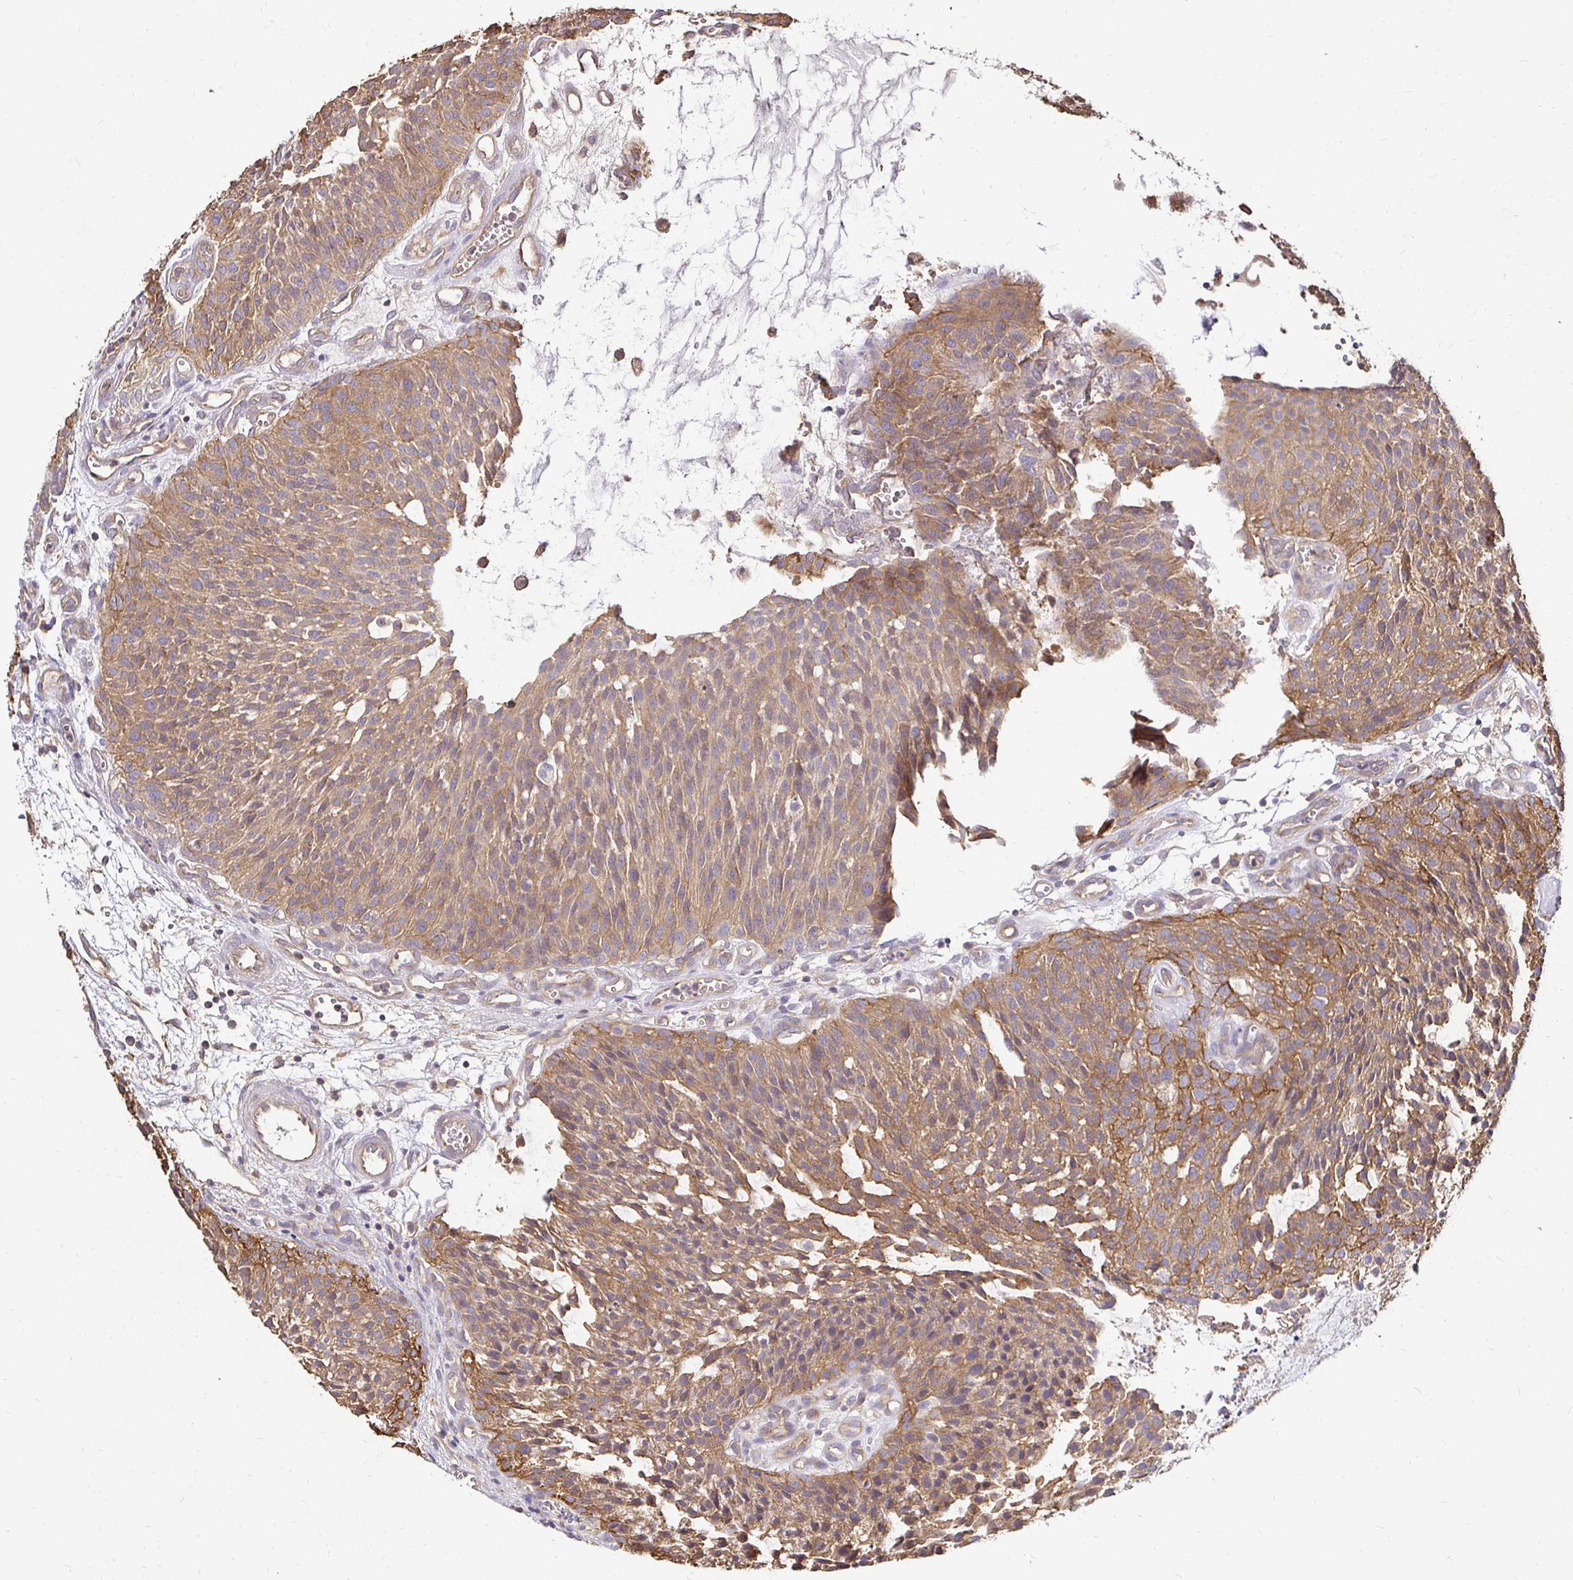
{"staining": {"intensity": "moderate", "quantity": ">75%", "location": "cytoplasmic/membranous"}, "tissue": "urothelial cancer", "cell_type": "Tumor cells", "image_type": "cancer", "snomed": [{"axis": "morphology", "description": "Urothelial carcinoma, NOS"}, {"axis": "topography", "description": "Urinary bladder"}], "caption": "Immunohistochemistry micrograph of human transitional cell carcinoma stained for a protein (brown), which demonstrates medium levels of moderate cytoplasmic/membranous expression in about >75% of tumor cells.", "gene": "SLC9A1", "patient": {"sex": "male", "age": 84}}